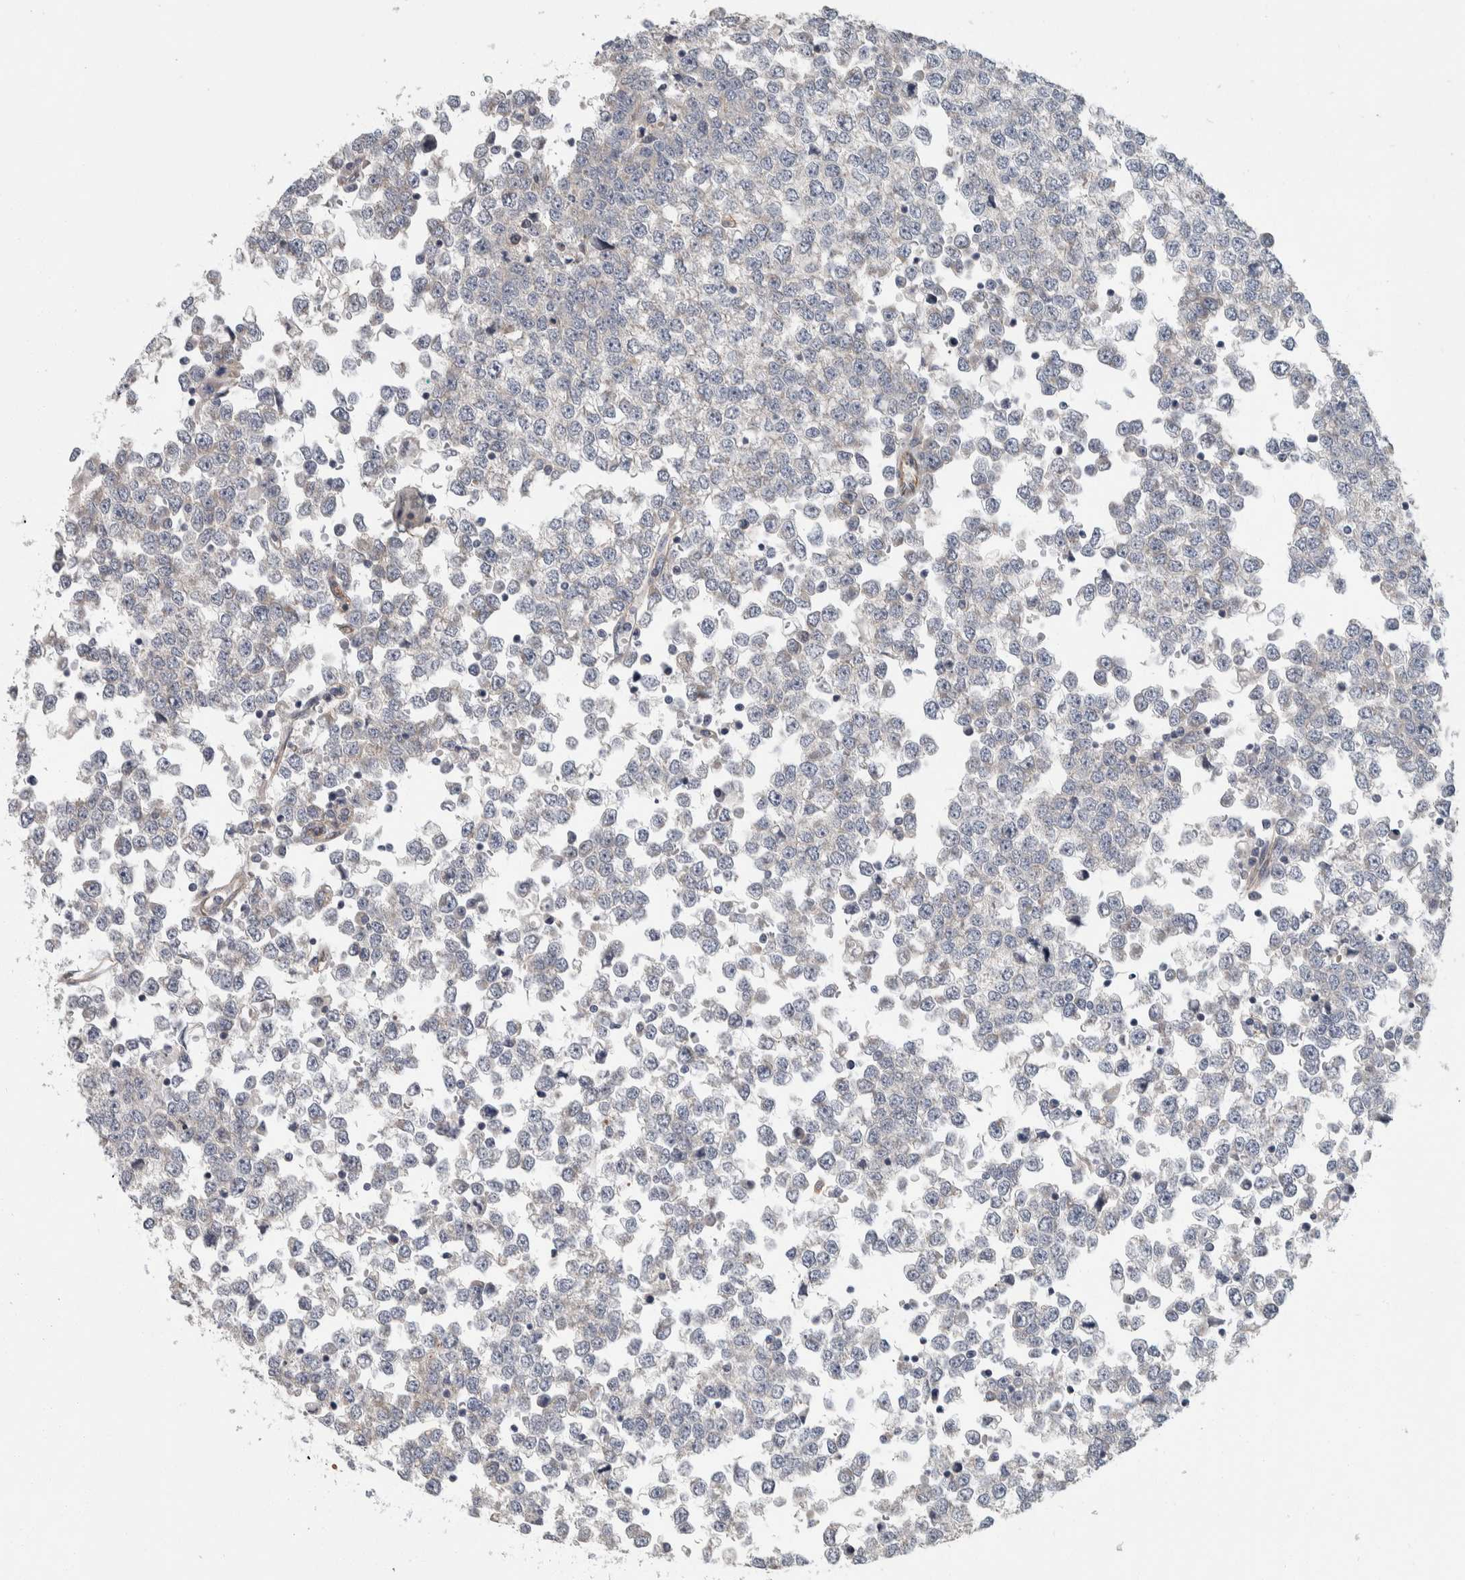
{"staining": {"intensity": "negative", "quantity": "none", "location": "none"}, "tissue": "testis cancer", "cell_type": "Tumor cells", "image_type": "cancer", "snomed": [{"axis": "morphology", "description": "Seminoma, NOS"}, {"axis": "topography", "description": "Testis"}], "caption": "DAB (3,3'-diaminobenzidine) immunohistochemical staining of seminoma (testis) exhibits no significant expression in tumor cells.", "gene": "KCNJ3", "patient": {"sex": "male", "age": 65}}